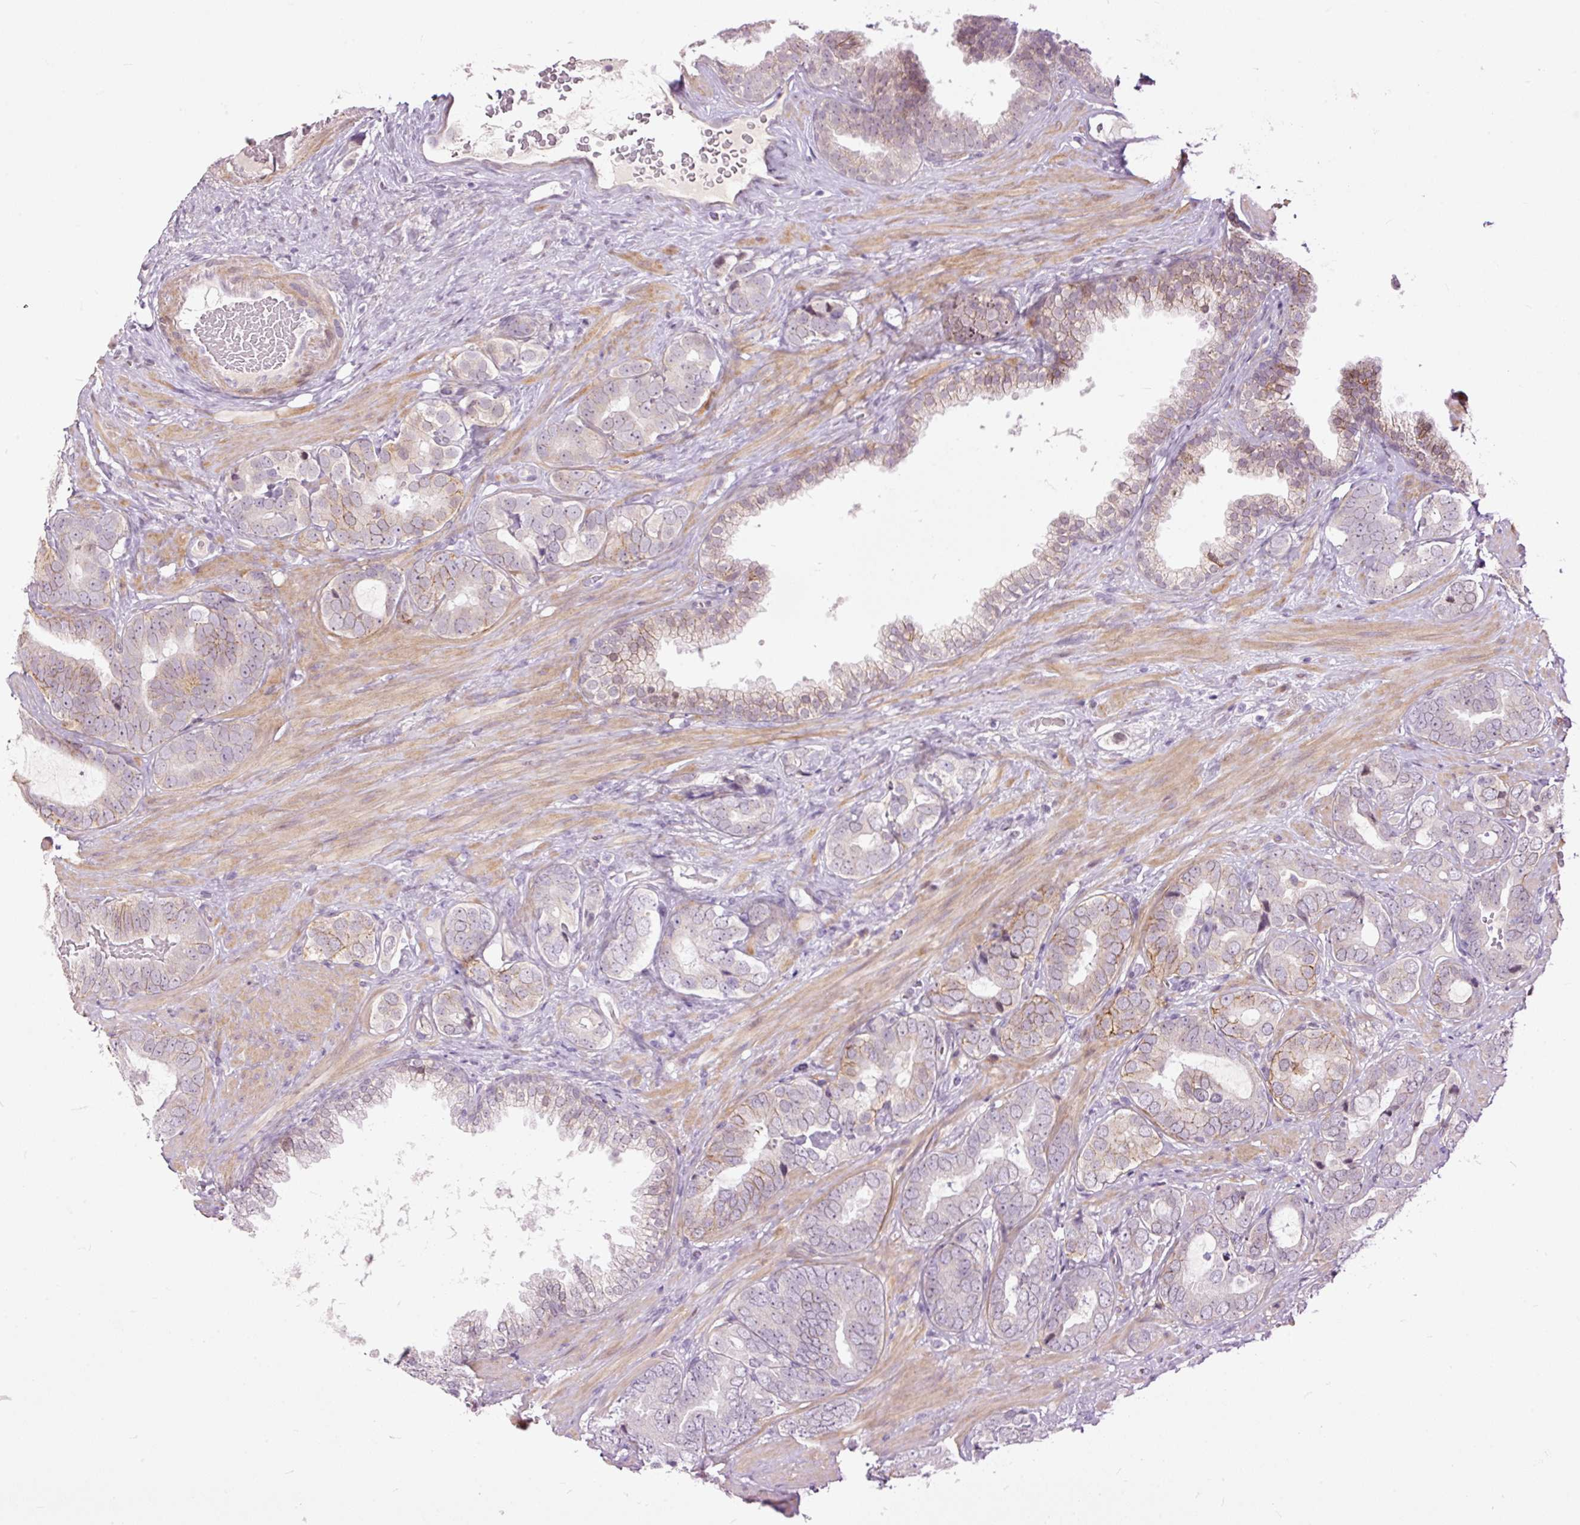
{"staining": {"intensity": "moderate", "quantity": "<25%", "location": "cytoplasmic/membranous"}, "tissue": "prostate cancer", "cell_type": "Tumor cells", "image_type": "cancer", "snomed": [{"axis": "morphology", "description": "Adenocarcinoma, High grade"}, {"axis": "topography", "description": "Prostate"}], "caption": "Human prostate cancer (high-grade adenocarcinoma) stained with a brown dye demonstrates moderate cytoplasmic/membranous positive staining in about <25% of tumor cells.", "gene": "FCRL4", "patient": {"sex": "male", "age": 71}}